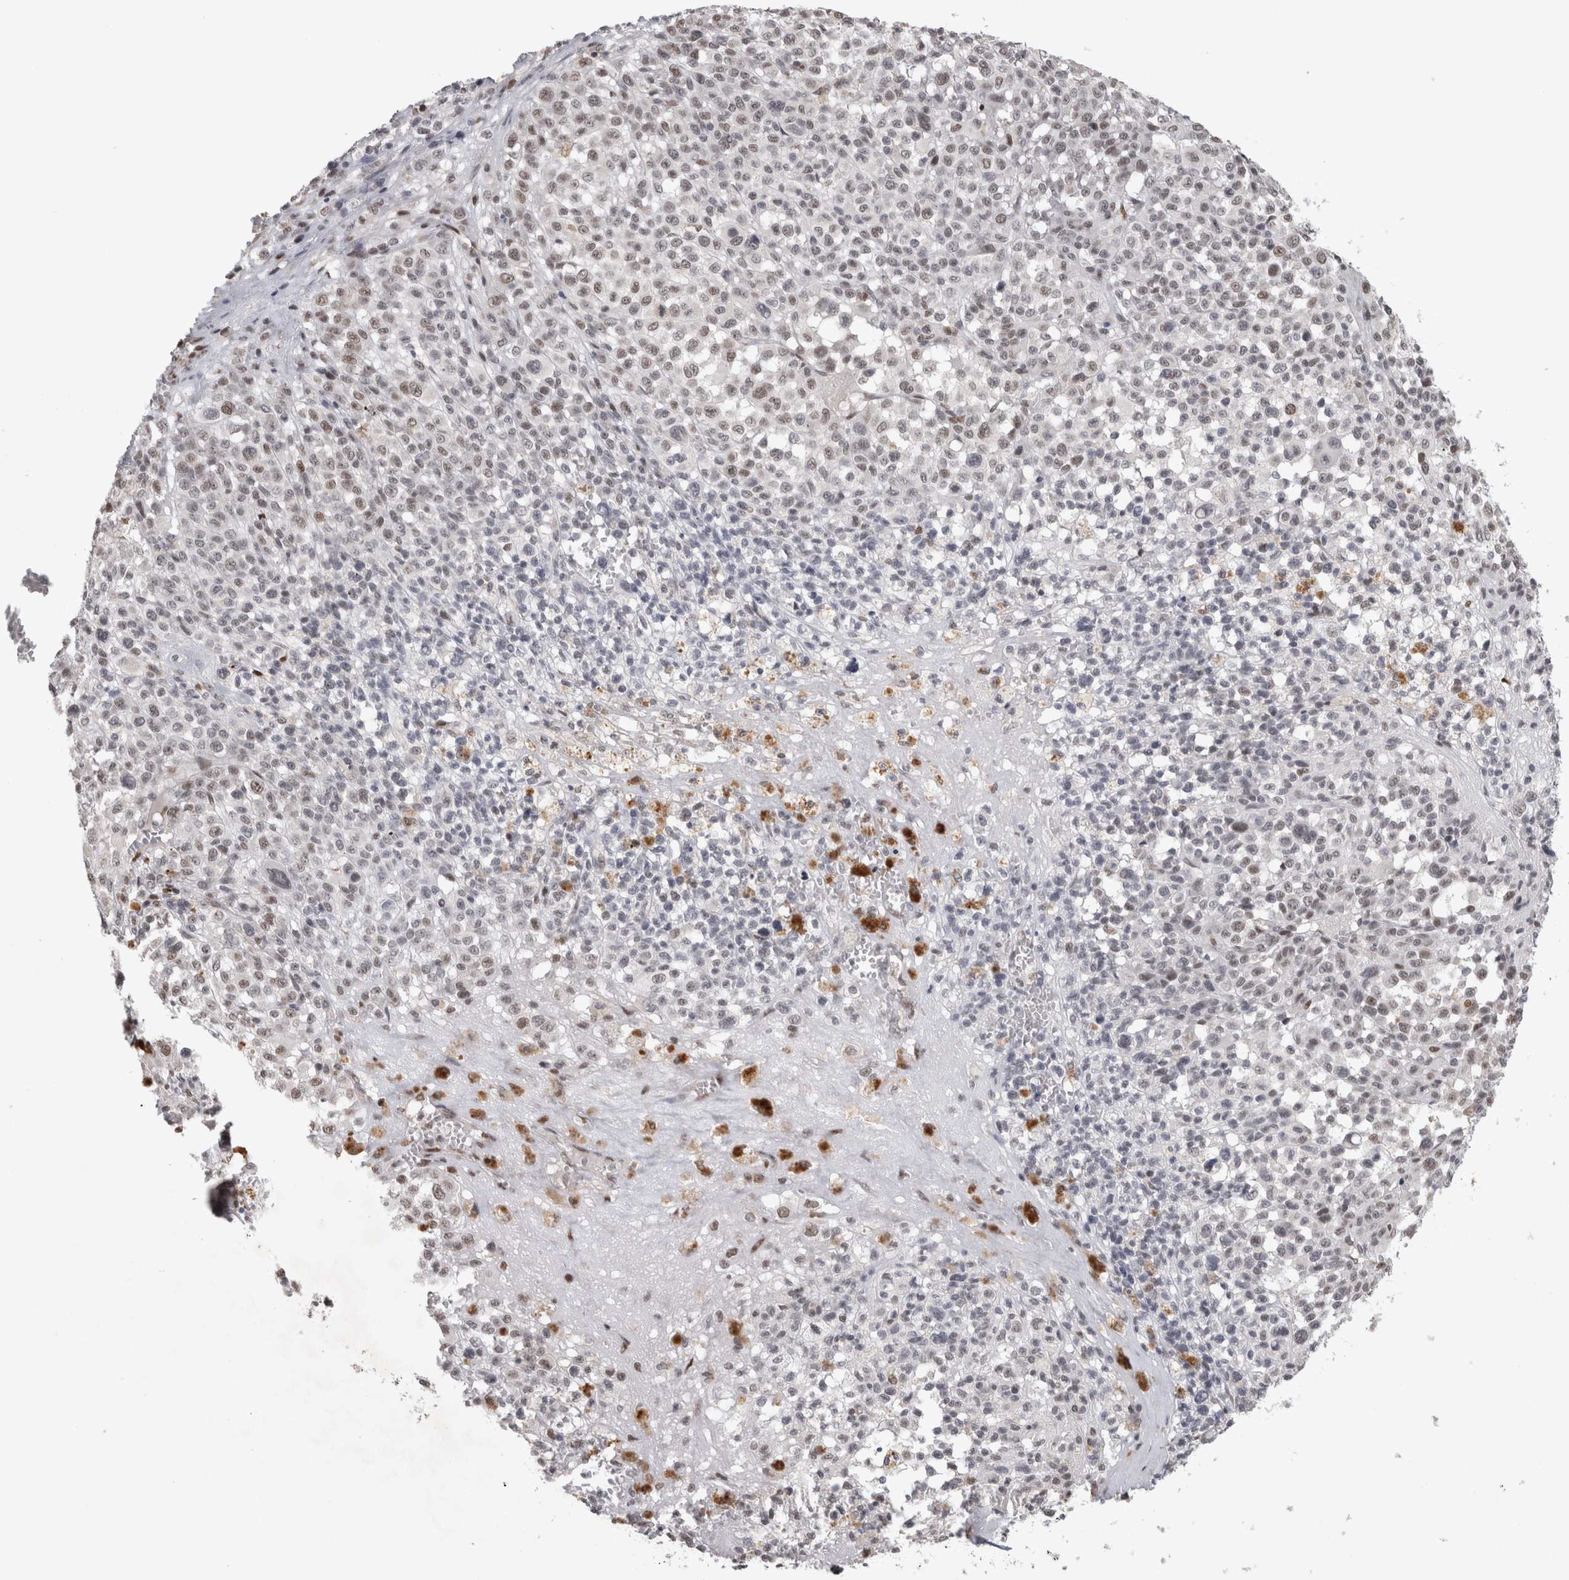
{"staining": {"intensity": "weak", "quantity": "<25%", "location": "nuclear"}, "tissue": "melanoma", "cell_type": "Tumor cells", "image_type": "cancer", "snomed": [{"axis": "morphology", "description": "Malignant melanoma, Metastatic site"}, {"axis": "topography", "description": "Skin"}], "caption": "Immunohistochemistry (IHC) image of human melanoma stained for a protein (brown), which reveals no positivity in tumor cells.", "gene": "SRARP", "patient": {"sex": "female", "age": 74}}